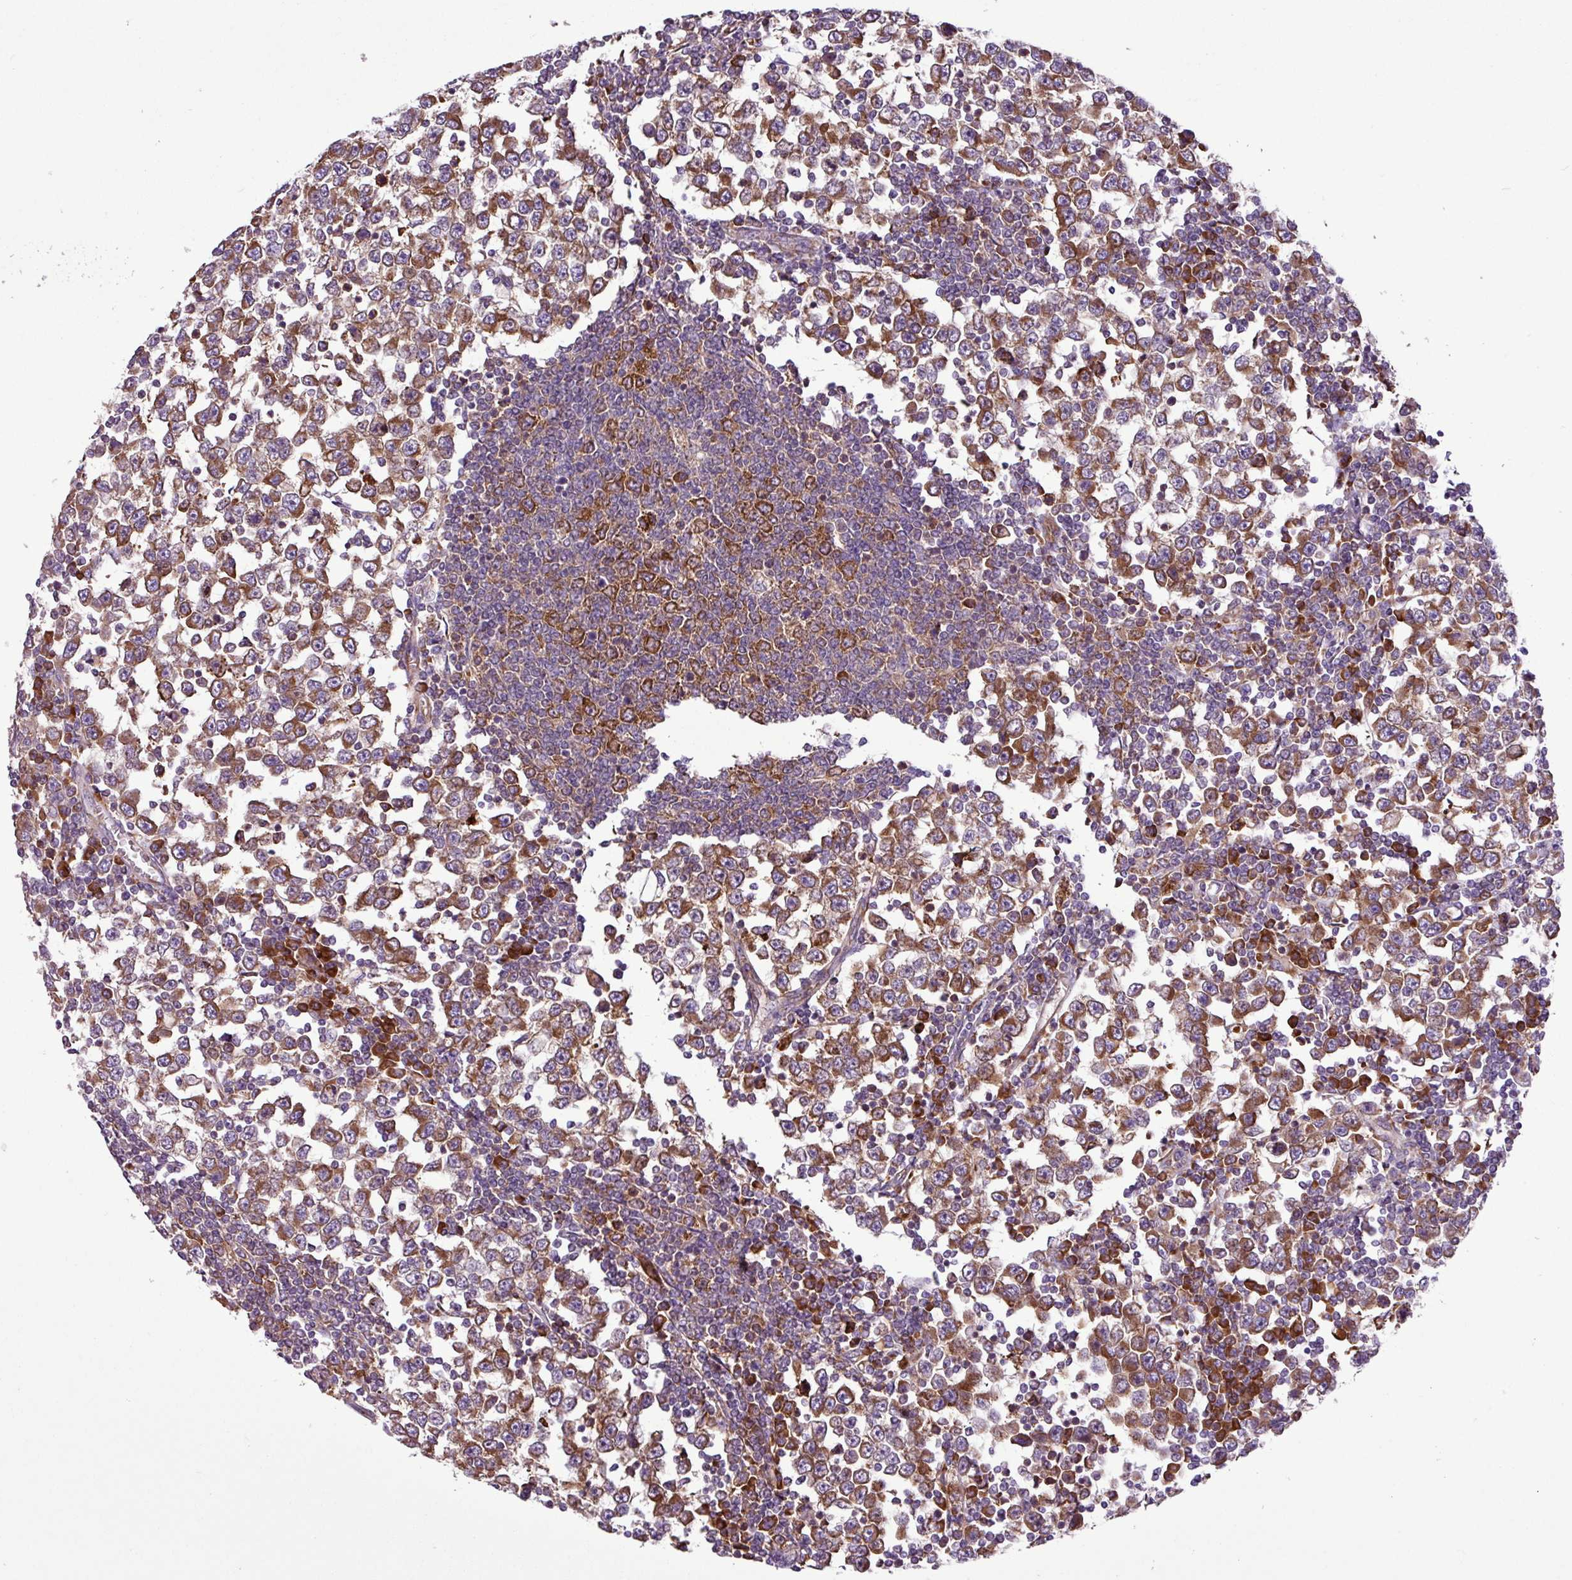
{"staining": {"intensity": "moderate", "quantity": ">75%", "location": "cytoplasmic/membranous"}, "tissue": "testis cancer", "cell_type": "Tumor cells", "image_type": "cancer", "snomed": [{"axis": "morphology", "description": "Seminoma, NOS"}, {"axis": "topography", "description": "Testis"}], "caption": "Brown immunohistochemical staining in human testis seminoma demonstrates moderate cytoplasmic/membranous staining in approximately >75% of tumor cells. The staining was performed using DAB (3,3'-diaminobenzidine), with brown indicating positive protein expression. Nuclei are stained blue with hematoxylin.", "gene": "RPL13", "patient": {"sex": "male", "age": 65}}